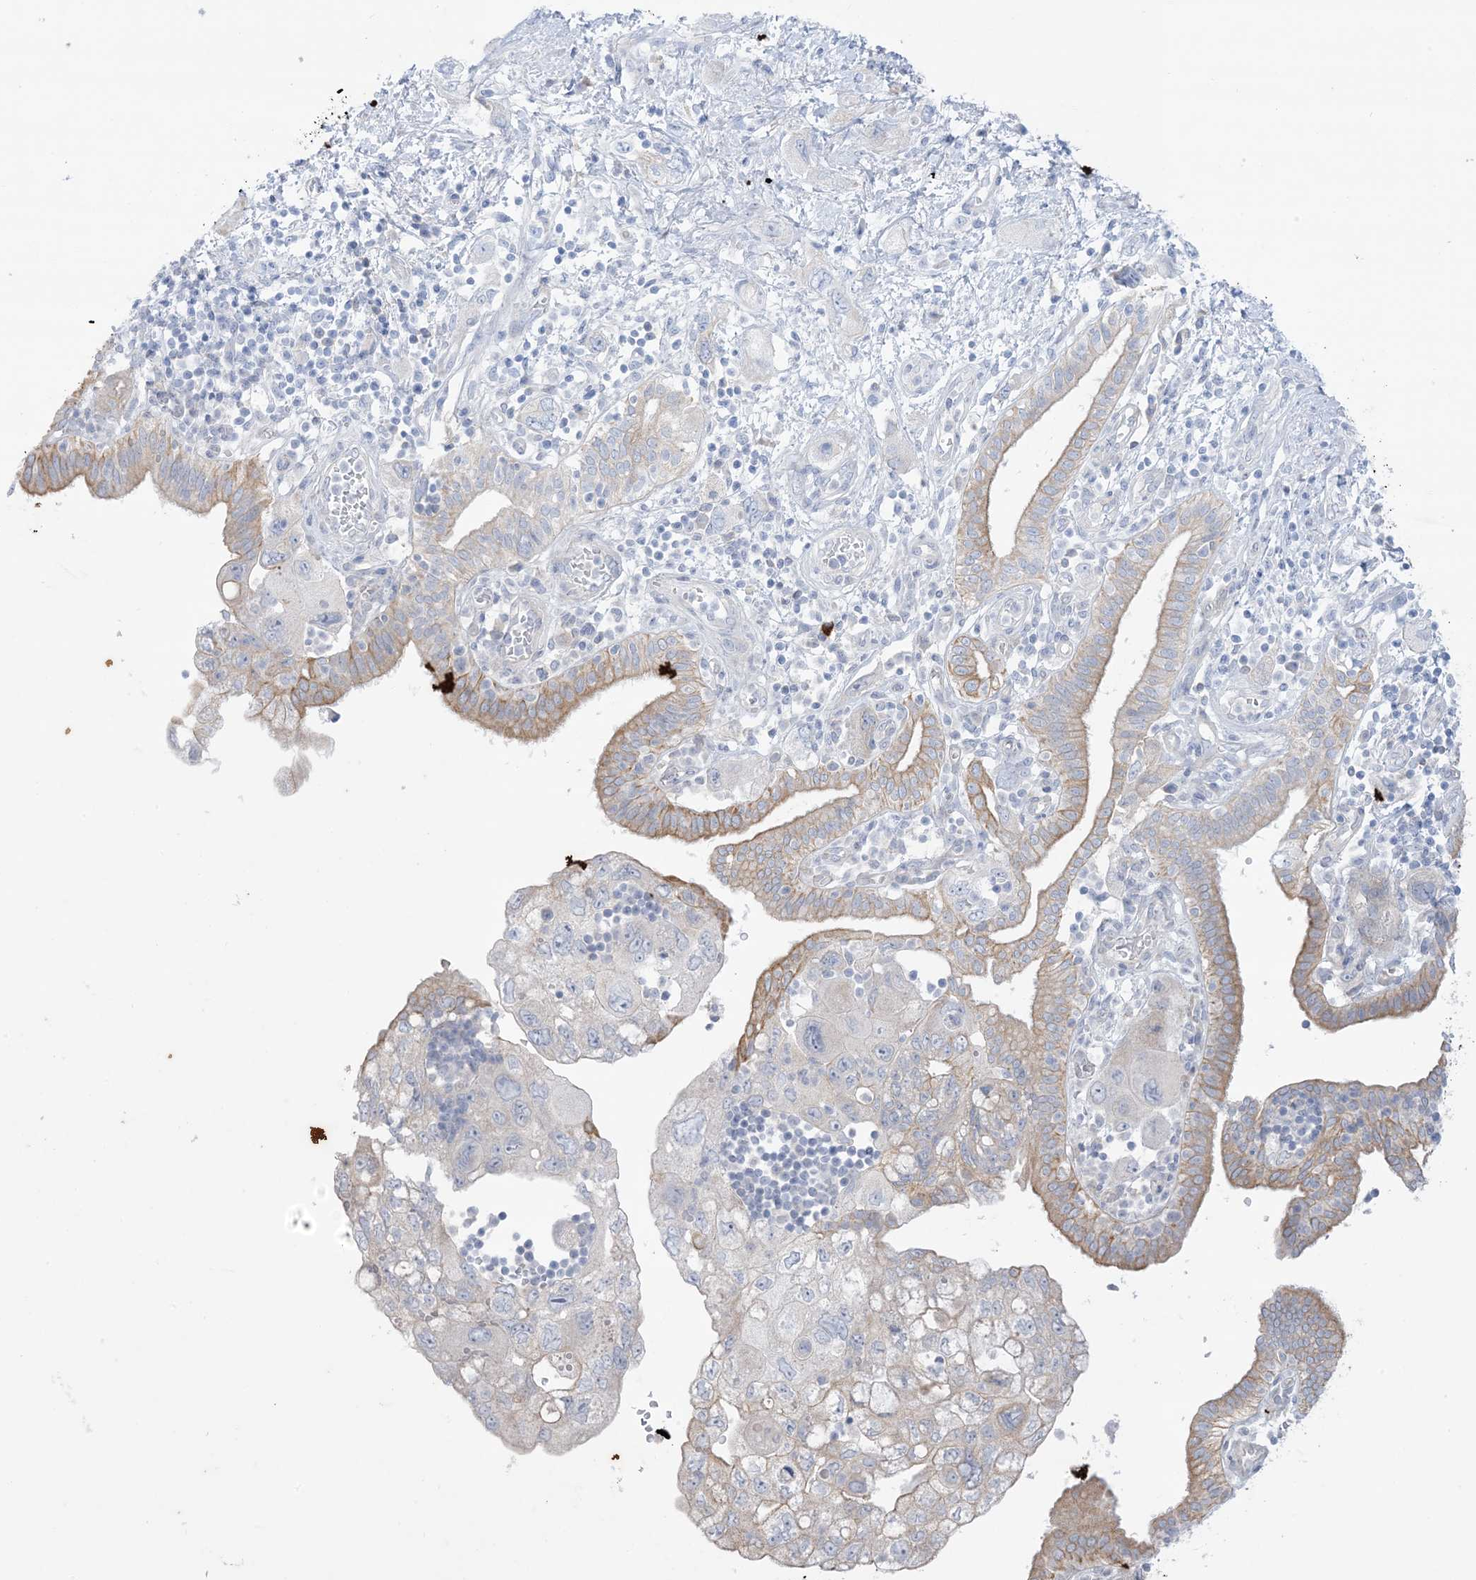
{"staining": {"intensity": "moderate", "quantity": "25%-75%", "location": "cytoplasmic/membranous"}, "tissue": "pancreatic cancer", "cell_type": "Tumor cells", "image_type": "cancer", "snomed": [{"axis": "morphology", "description": "Adenocarcinoma, NOS"}, {"axis": "topography", "description": "Pancreas"}], "caption": "This image reveals IHC staining of pancreatic cancer (adenocarcinoma), with medium moderate cytoplasmic/membranous expression in about 25%-75% of tumor cells.", "gene": "ATP11C", "patient": {"sex": "female", "age": 73}}